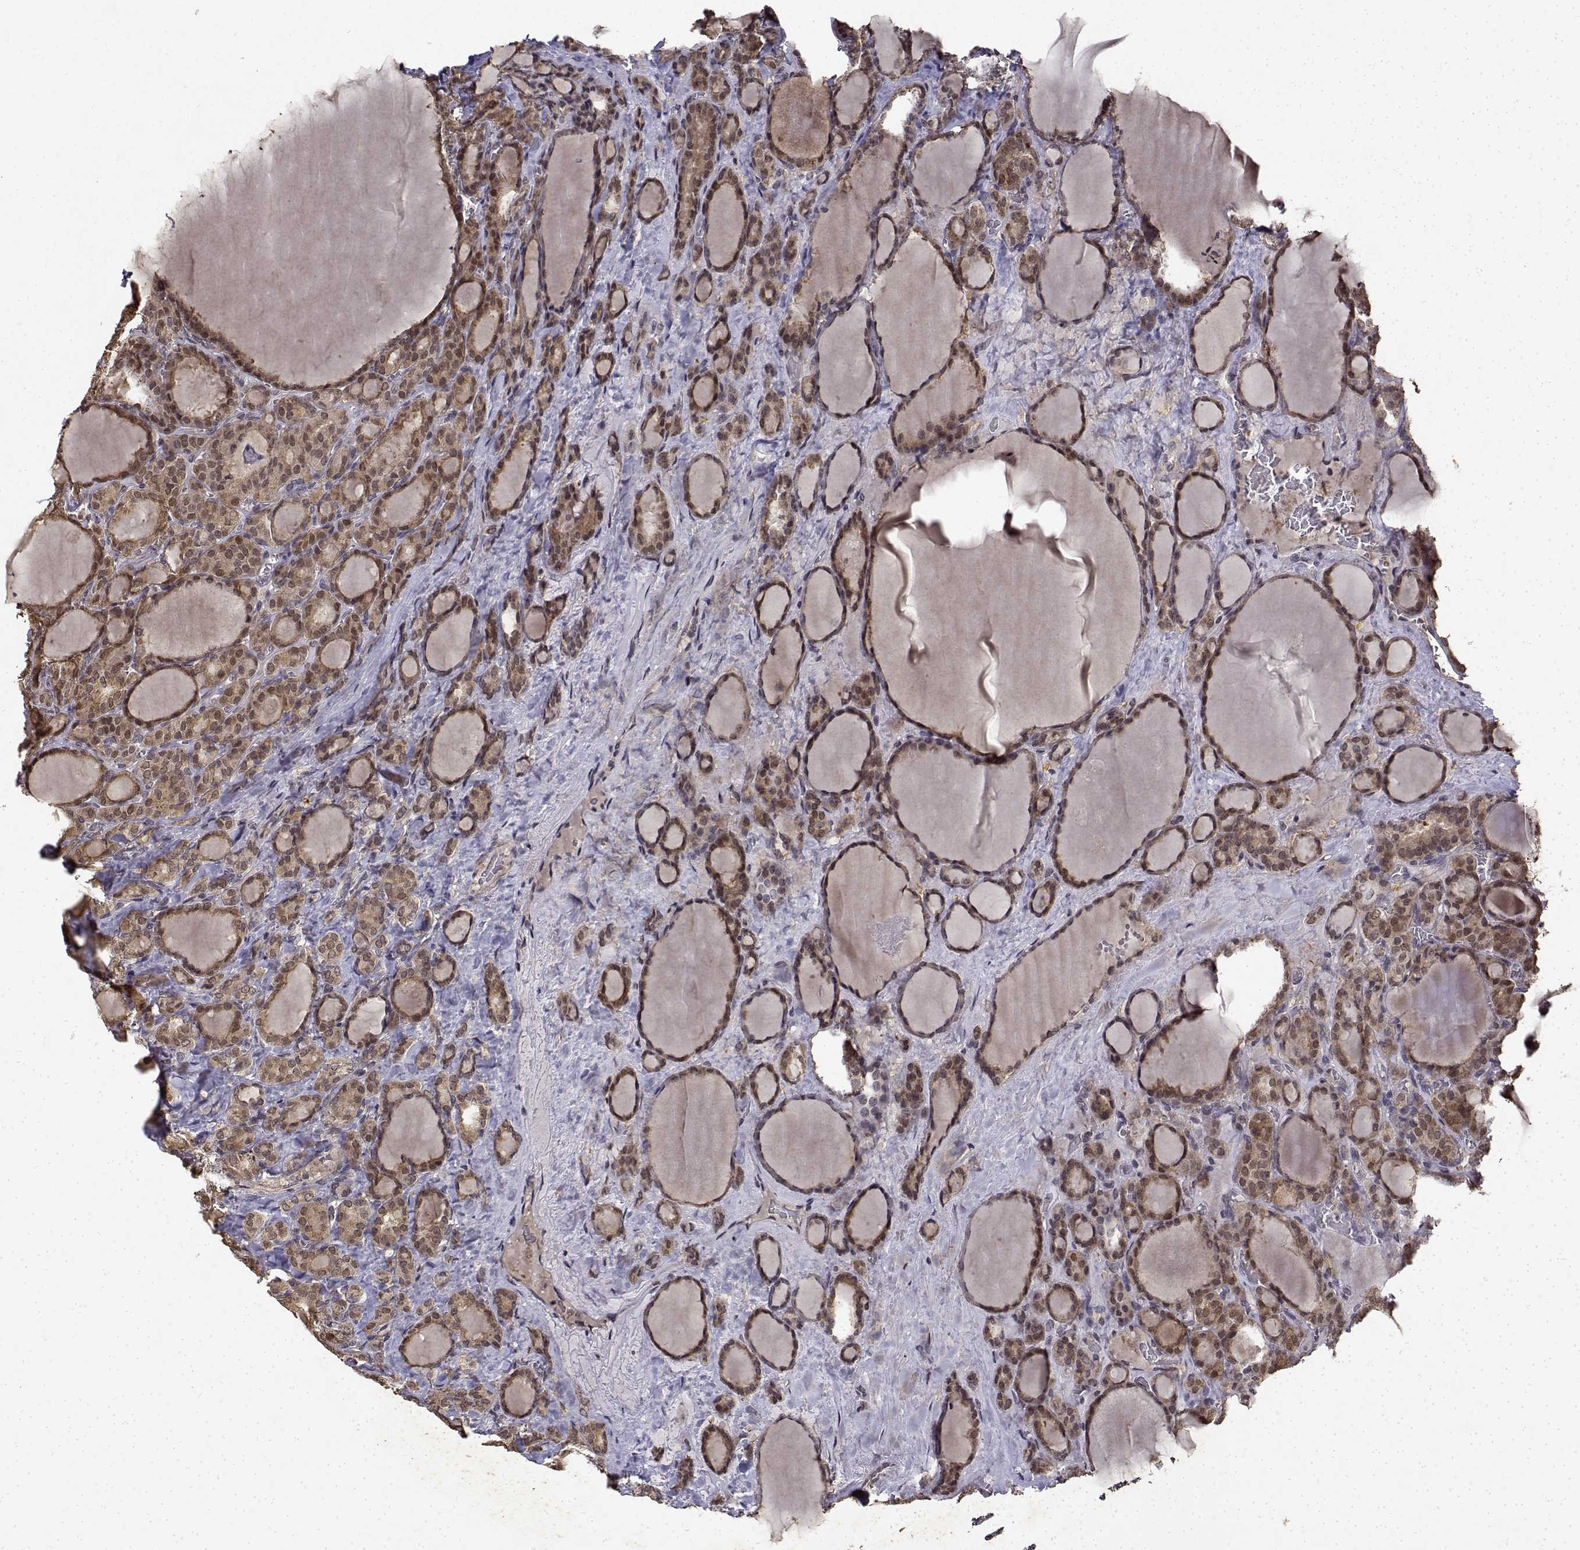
{"staining": {"intensity": "weak", "quantity": ">75%", "location": "cytoplasmic/membranous"}, "tissue": "thyroid cancer", "cell_type": "Tumor cells", "image_type": "cancer", "snomed": [{"axis": "morphology", "description": "Normal tissue, NOS"}, {"axis": "morphology", "description": "Follicular adenoma carcinoma, NOS"}, {"axis": "topography", "description": "Thyroid gland"}], "caption": "Immunohistochemical staining of thyroid cancer (follicular adenoma carcinoma) displays weak cytoplasmic/membranous protein staining in approximately >75% of tumor cells. (Stains: DAB (3,3'-diaminobenzidine) in brown, nuclei in blue, Microscopy: brightfield microscopy at high magnification).", "gene": "BDNF", "patient": {"sex": "female", "age": 31}}